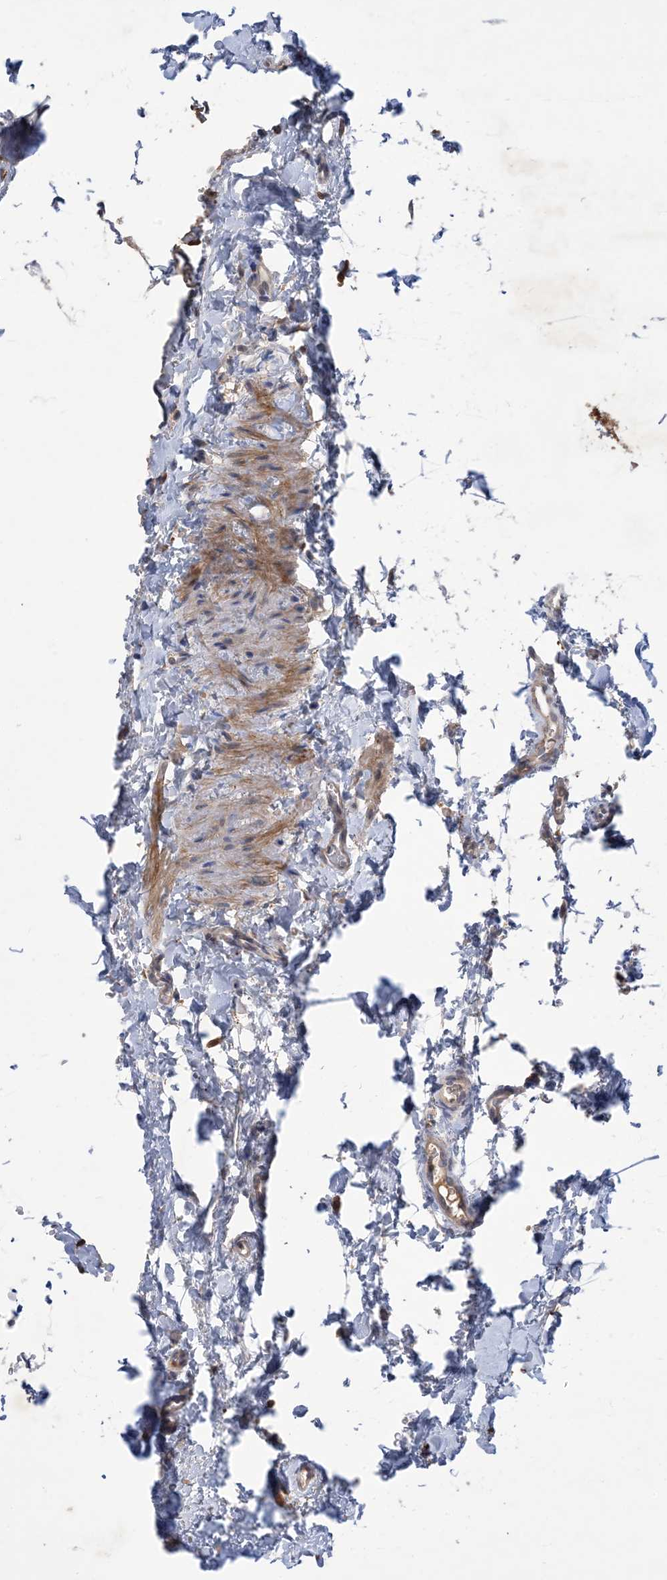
{"staining": {"intensity": "strong", "quantity": ">75%", "location": "cytoplasmic/membranous"}, "tissue": "lymph node", "cell_type": "Germinal center cells", "image_type": "normal", "snomed": [{"axis": "morphology", "description": "Normal tissue, NOS"}, {"axis": "topography", "description": "Lymph node"}], "caption": "This image displays benign lymph node stained with immunohistochemistry (IHC) to label a protein in brown. The cytoplasmic/membranous of germinal center cells show strong positivity for the protein. Nuclei are counter-stained blue.", "gene": "AK9", "patient": {"sex": "female", "age": 22}}